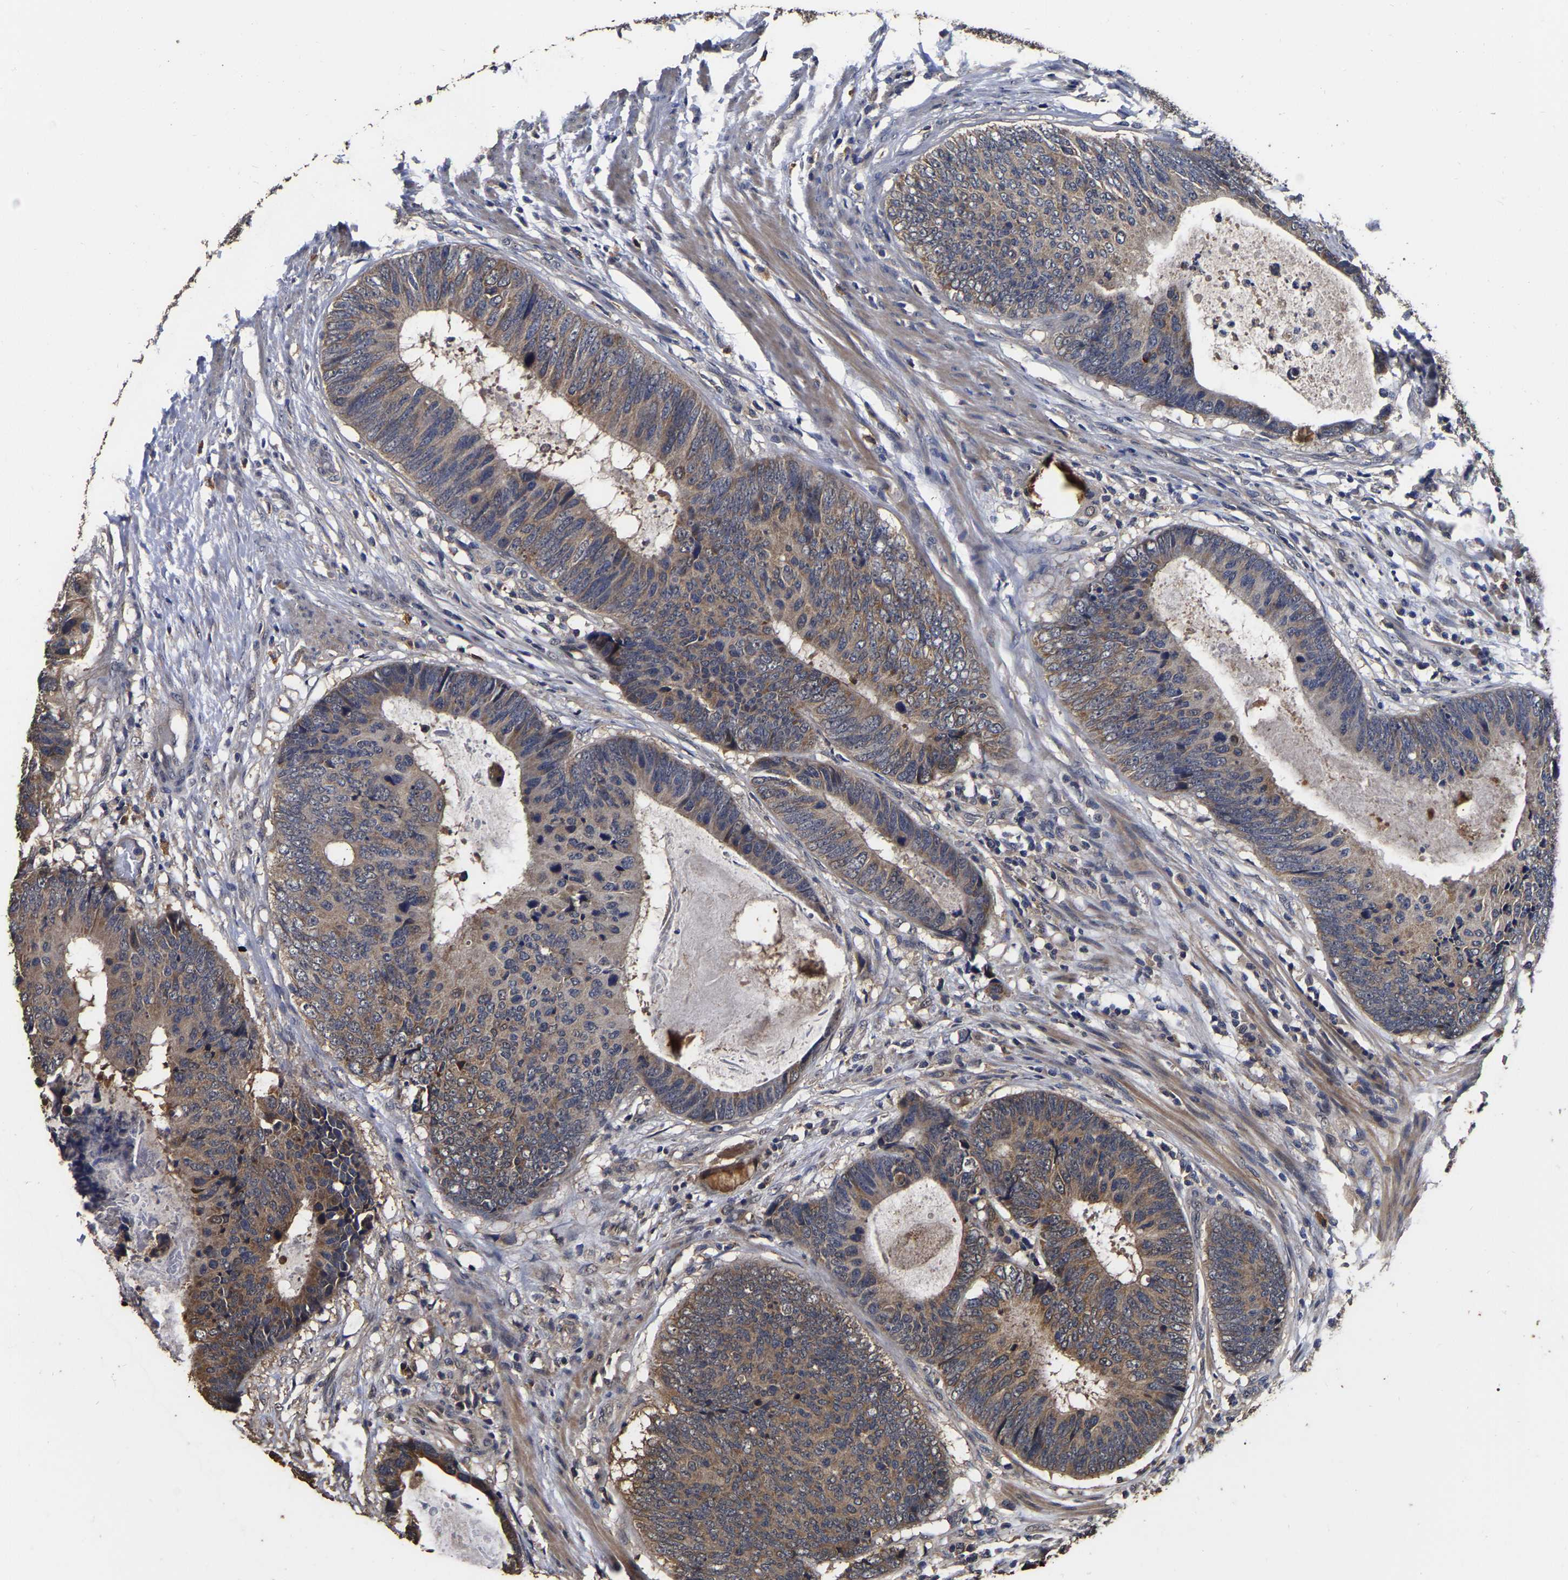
{"staining": {"intensity": "moderate", "quantity": ">75%", "location": "cytoplasmic/membranous"}, "tissue": "colorectal cancer", "cell_type": "Tumor cells", "image_type": "cancer", "snomed": [{"axis": "morphology", "description": "Adenocarcinoma, NOS"}, {"axis": "topography", "description": "Colon"}], "caption": "A brown stain labels moderate cytoplasmic/membranous positivity of a protein in human adenocarcinoma (colorectal) tumor cells.", "gene": "STK32C", "patient": {"sex": "male", "age": 56}}